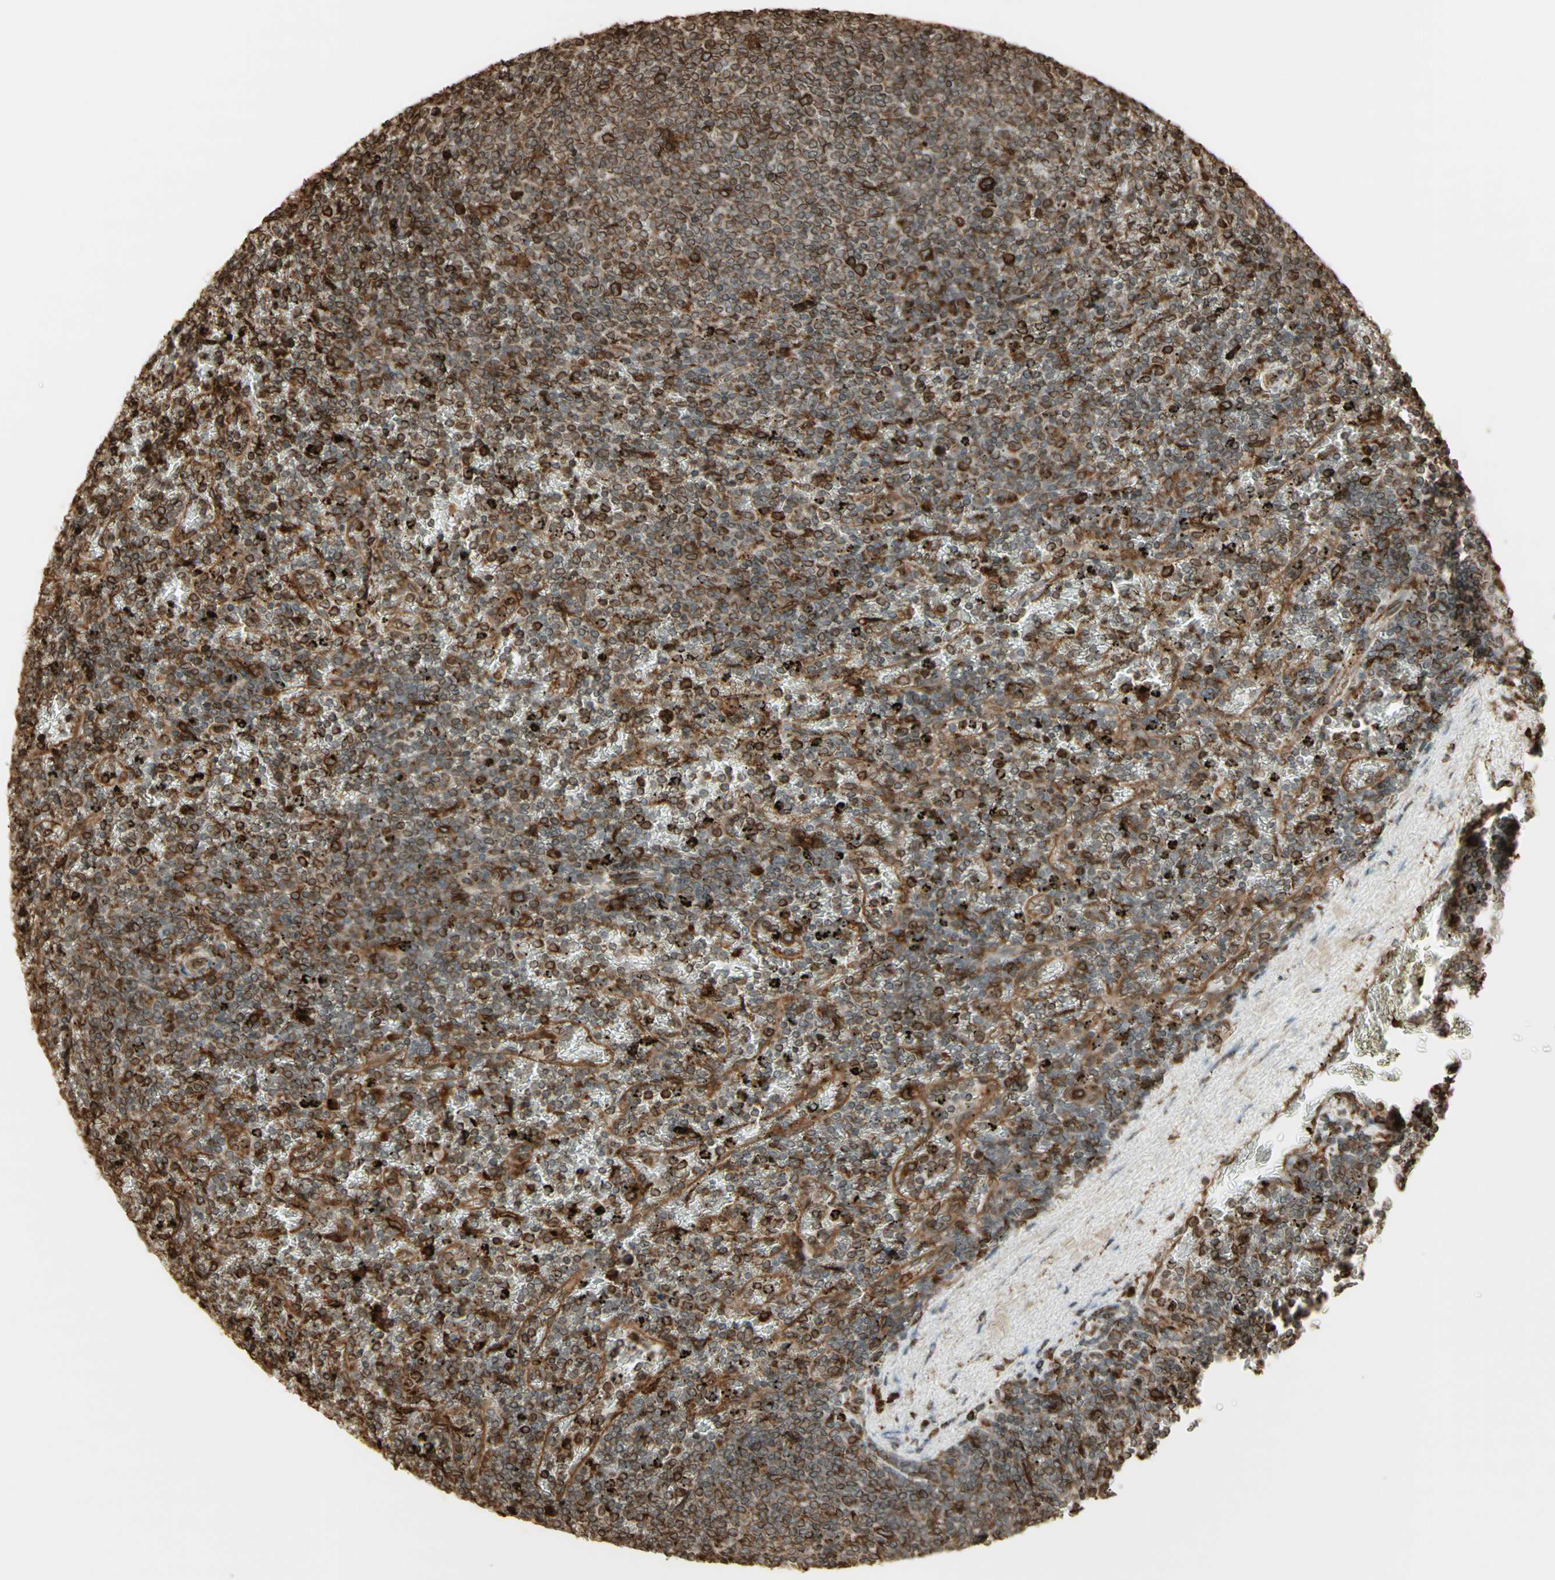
{"staining": {"intensity": "moderate", "quantity": "25%-75%", "location": "cytoplasmic/membranous"}, "tissue": "lymphoma", "cell_type": "Tumor cells", "image_type": "cancer", "snomed": [{"axis": "morphology", "description": "Malignant lymphoma, non-Hodgkin's type, Low grade"}, {"axis": "topography", "description": "Spleen"}], "caption": "Moderate cytoplasmic/membranous staining for a protein is appreciated in about 25%-75% of tumor cells of lymphoma using IHC.", "gene": "CANX", "patient": {"sex": "female", "age": 77}}